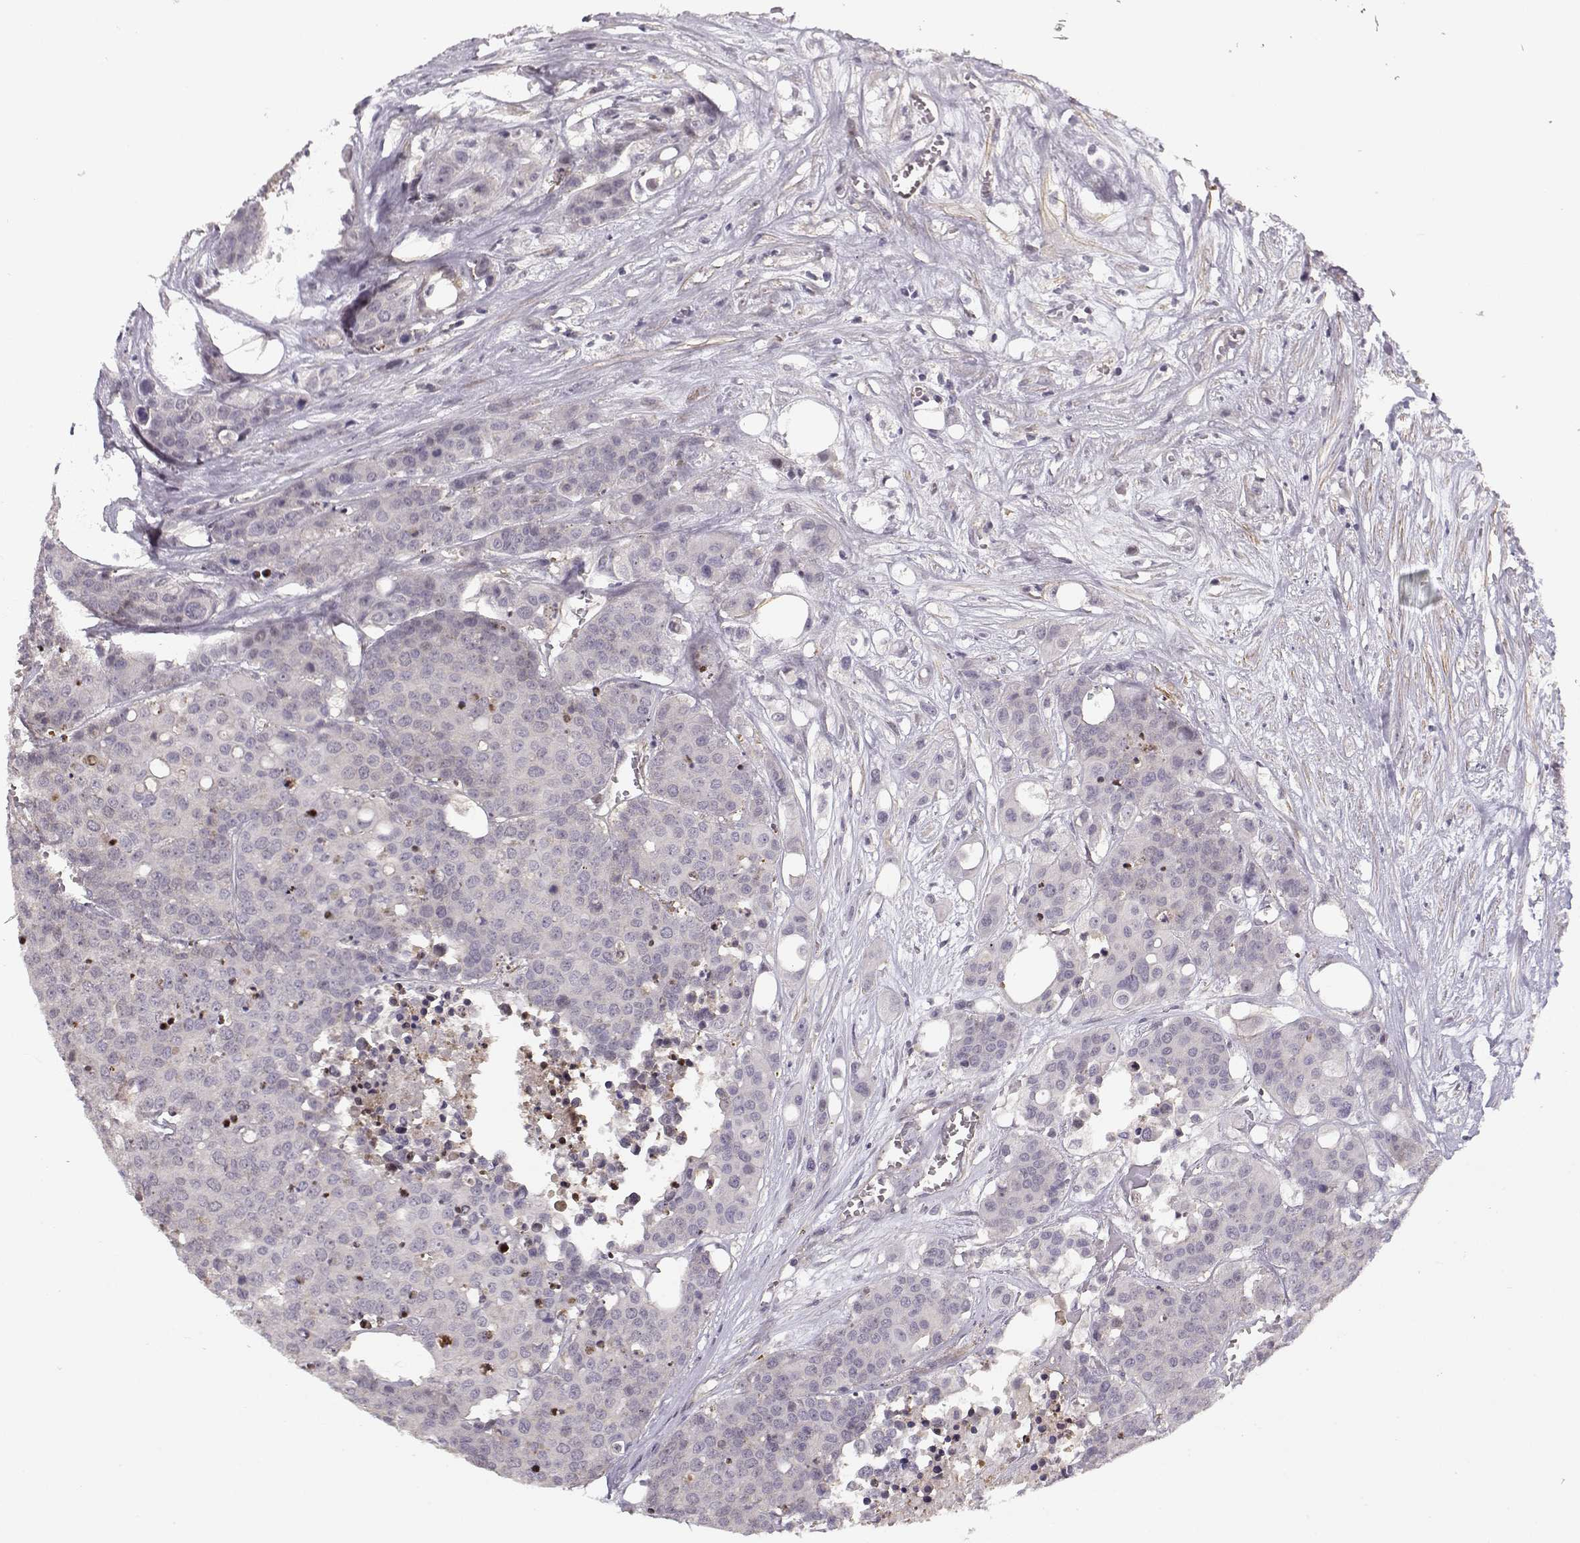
{"staining": {"intensity": "negative", "quantity": "none", "location": "none"}, "tissue": "carcinoid", "cell_type": "Tumor cells", "image_type": "cancer", "snomed": [{"axis": "morphology", "description": "Carcinoid, malignant, NOS"}, {"axis": "topography", "description": "Colon"}], "caption": "A photomicrograph of carcinoid stained for a protein shows no brown staining in tumor cells.", "gene": "RGS9BP", "patient": {"sex": "male", "age": 81}}